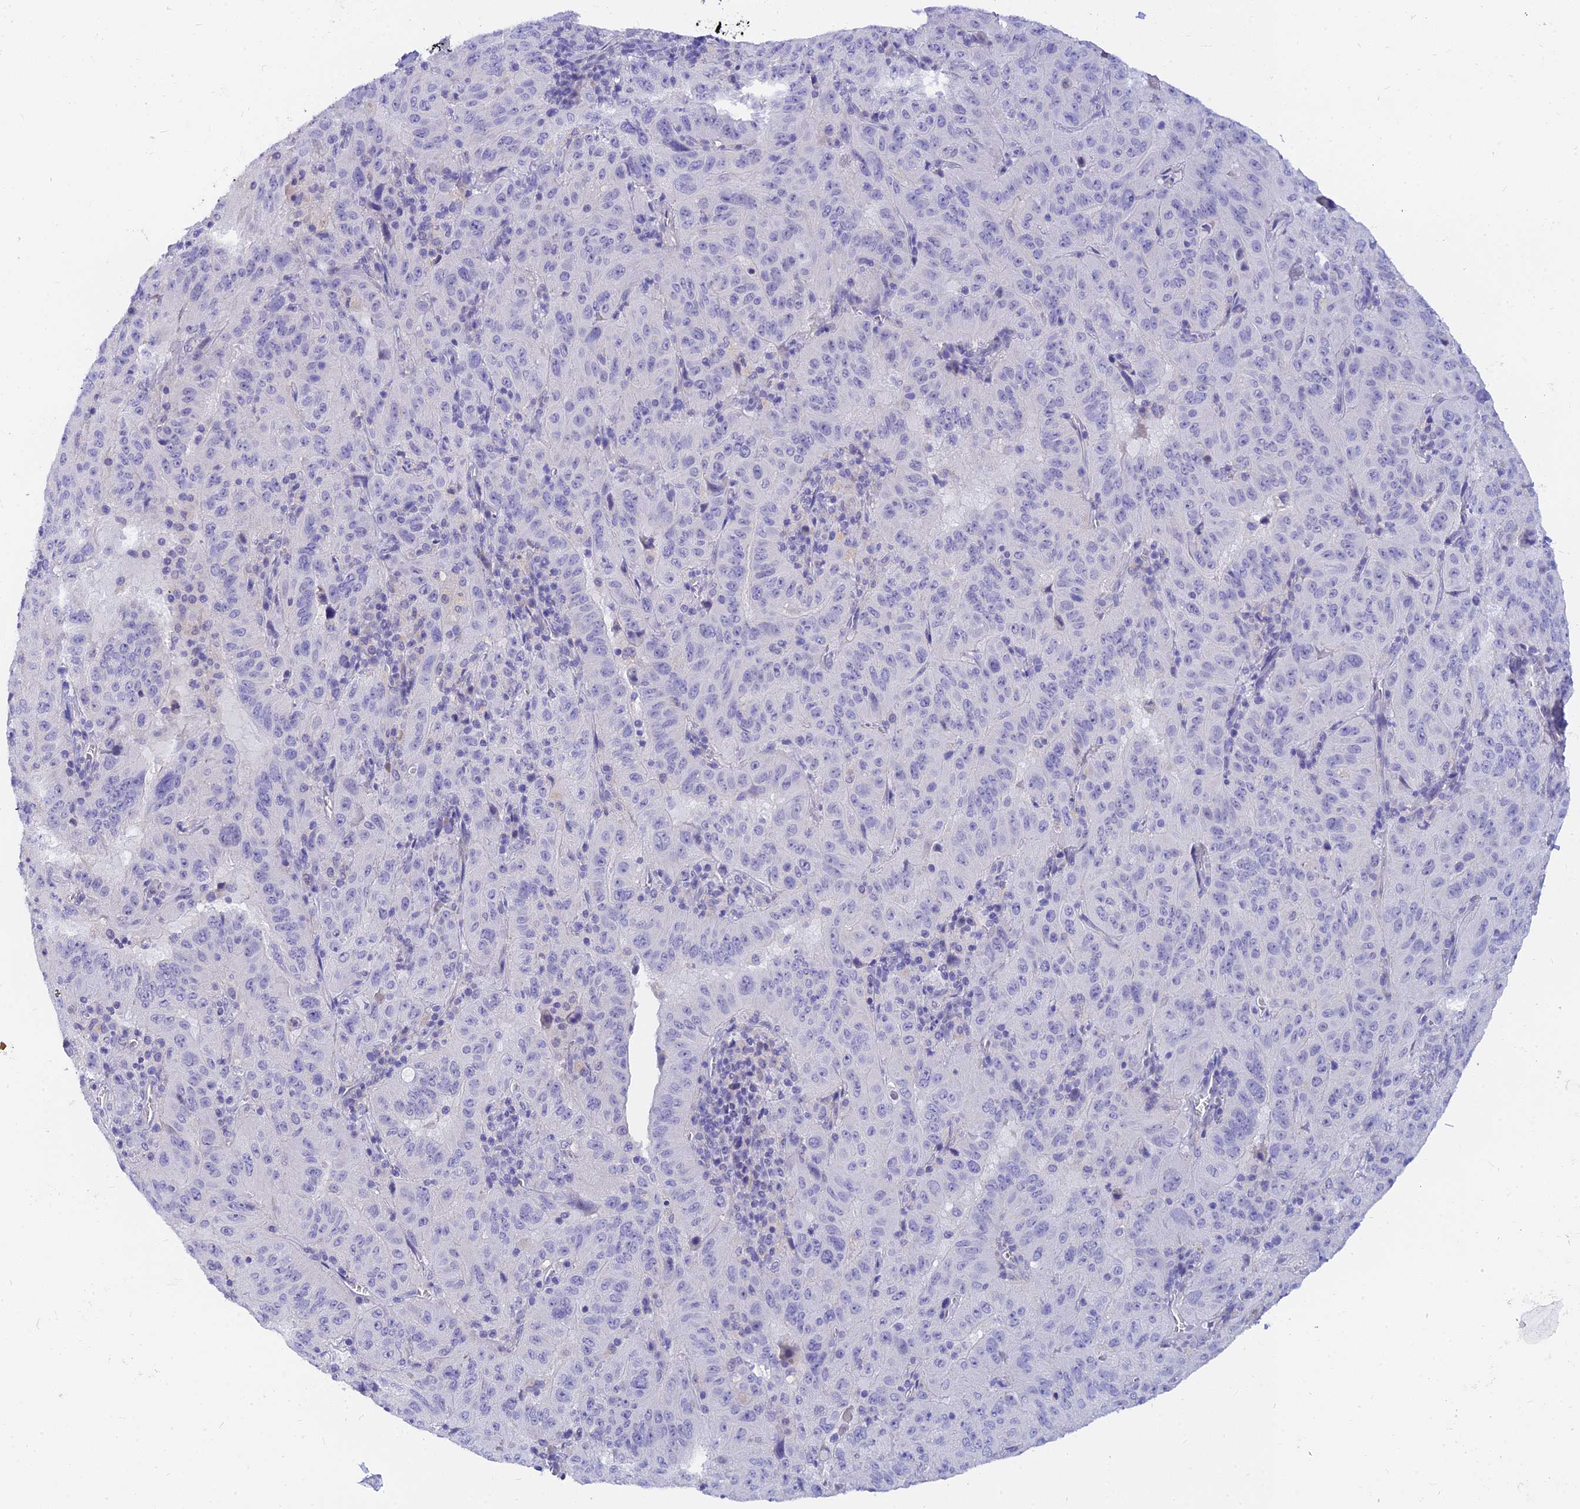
{"staining": {"intensity": "negative", "quantity": "none", "location": "none"}, "tissue": "pancreatic cancer", "cell_type": "Tumor cells", "image_type": "cancer", "snomed": [{"axis": "morphology", "description": "Adenocarcinoma, NOS"}, {"axis": "topography", "description": "Pancreas"}], "caption": "IHC photomicrograph of adenocarcinoma (pancreatic) stained for a protein (brown), which reveals no expression in tumor cells.", "gene": "TMEM161B", "patient": {"sex": "male", "age": 63}}